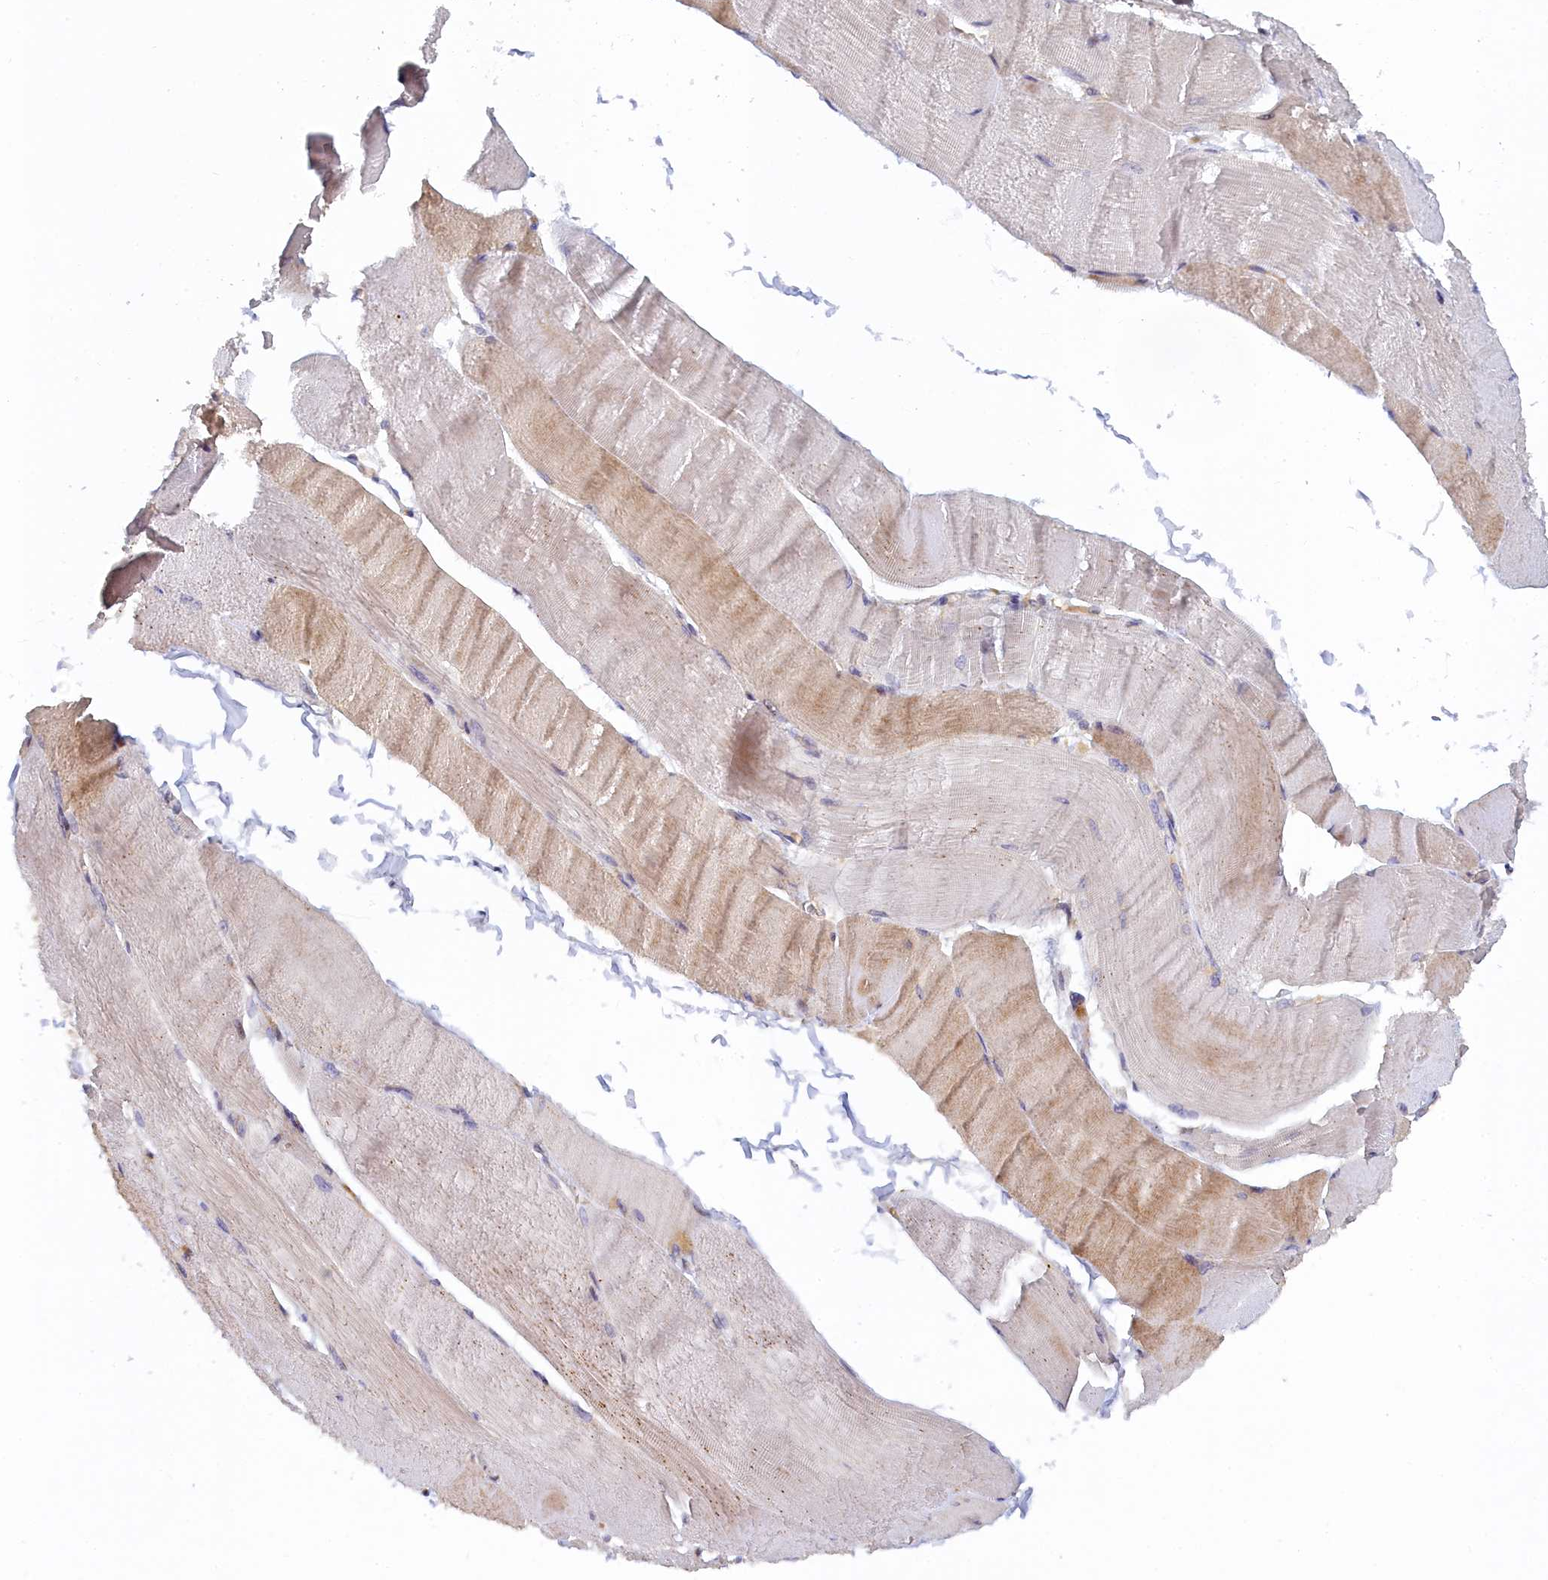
{"staining": {"intensity": "moderate", "quantity": "25%-75%", "location": "cytoplasmic/membranous"}, "tissue": "skeletal muscle", "cell_type": "Myocytes", "image_type": "normal", "snomed": [{"axis": "morphology", "description": "Normal tissue, NOS"}, {"axis": "morphology", "description": "Basal cell carcinoma"}, {"axis": "topography", "description": "Skeletal muscle"}], "caption": "Human skeletal muscle stained for a protein (brown) demonstrates moderate cytoplasmic/membranous positive positivity in approximately 25%-75% of myocytes.", "gene": "SPATA5L1", "patient": {"sex": "female", "age": 64}}